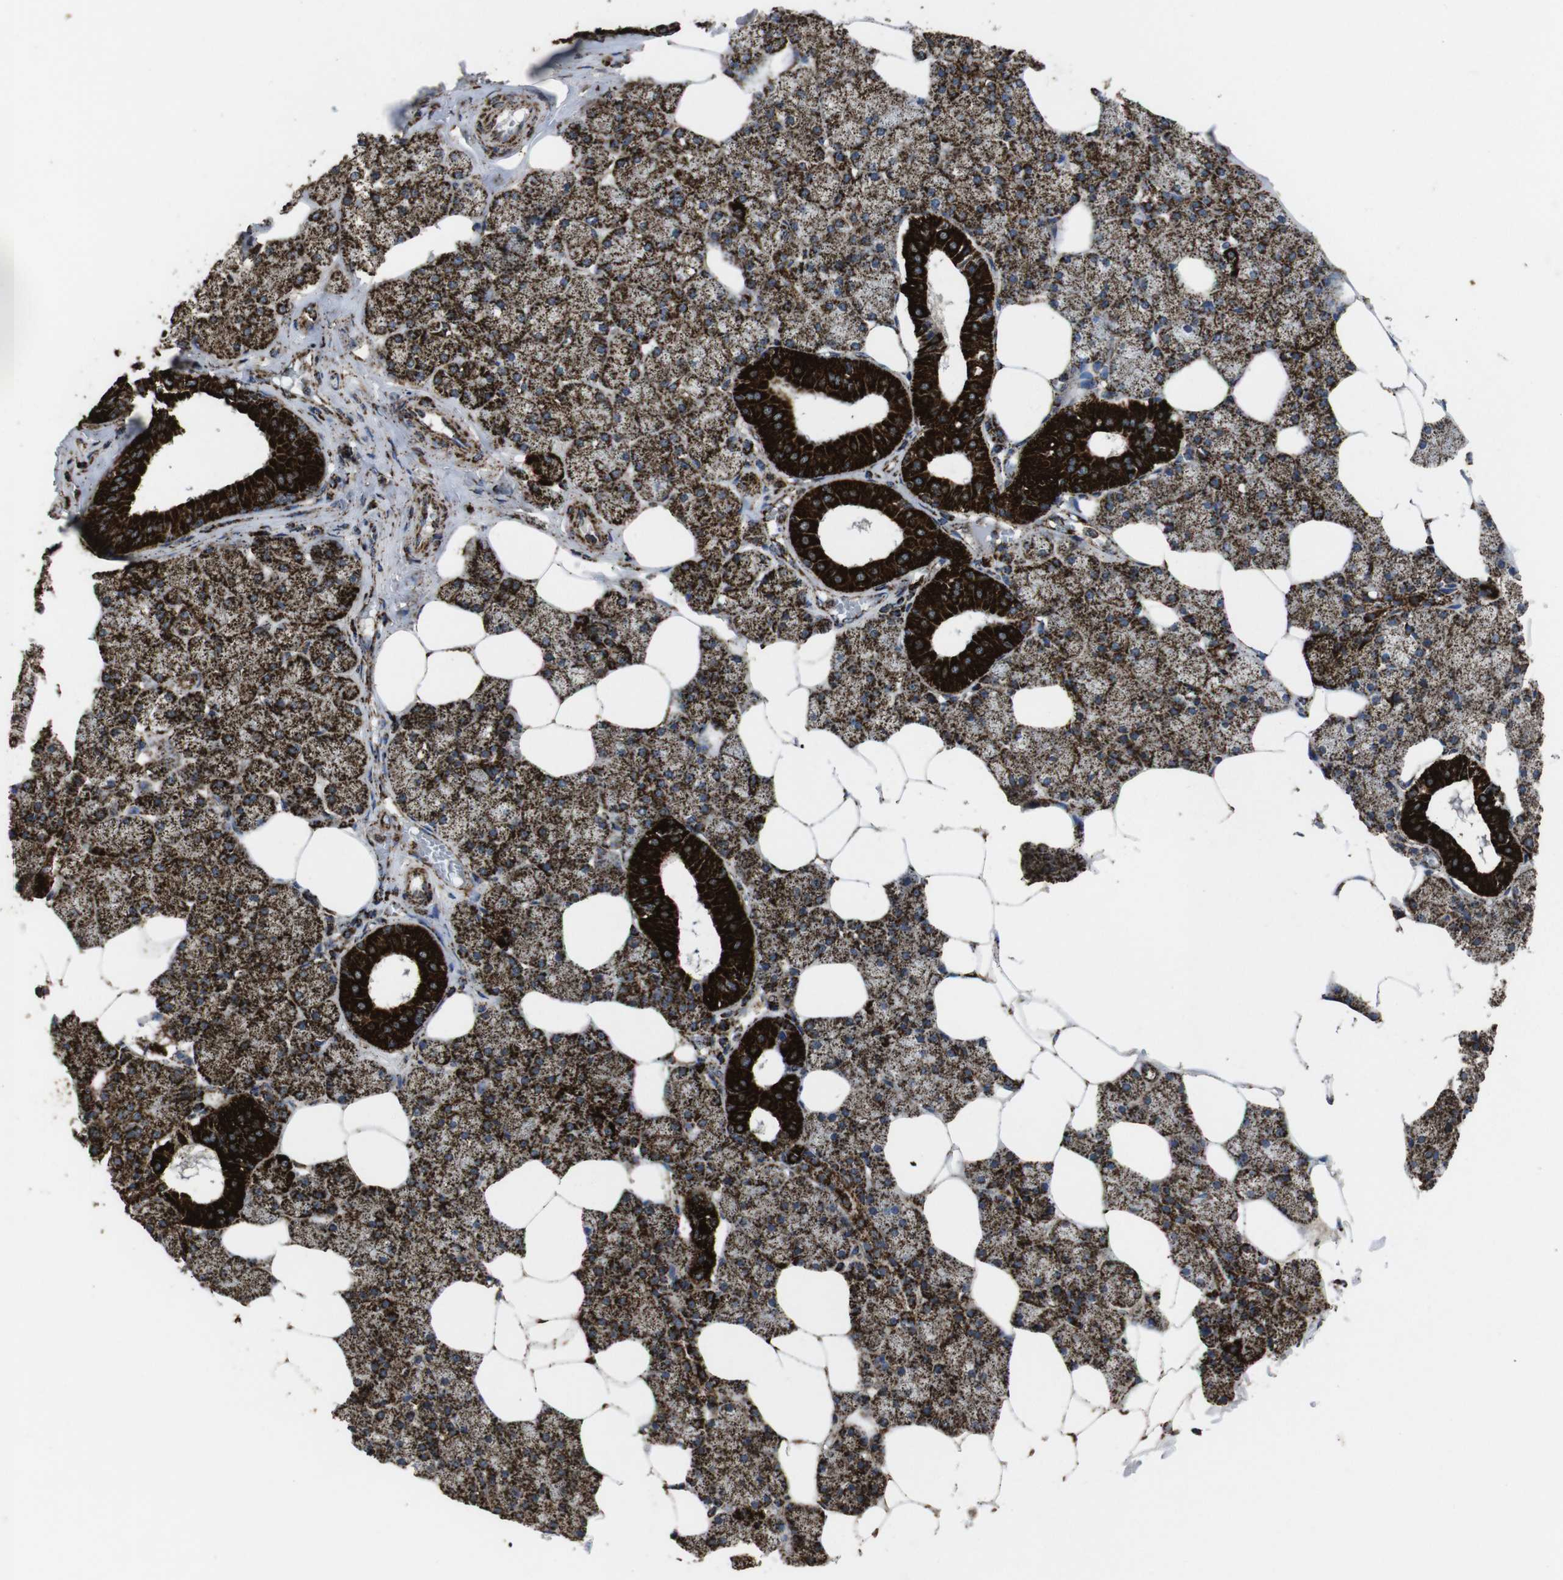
{"staining": {"intensity": "strong", "quantity": ">75%", "location": "cytoplasmic/membranous"}, "tissue": "salivary gland", "cell_type": "Glandular cells", "image_type": "normal", "snomed": [{"axis": "morphology", "description": "Normal tissue, NOS"}, {"axis": "topography", "description": "Salivary gland"}], "caption": "A brown stain labels strong cytoplasmic/membranous expression of a protein in glandular cells of normal salivary gland.", "gene": "ATP5F1A", "patient": {"sex": "male", "age": 62}}